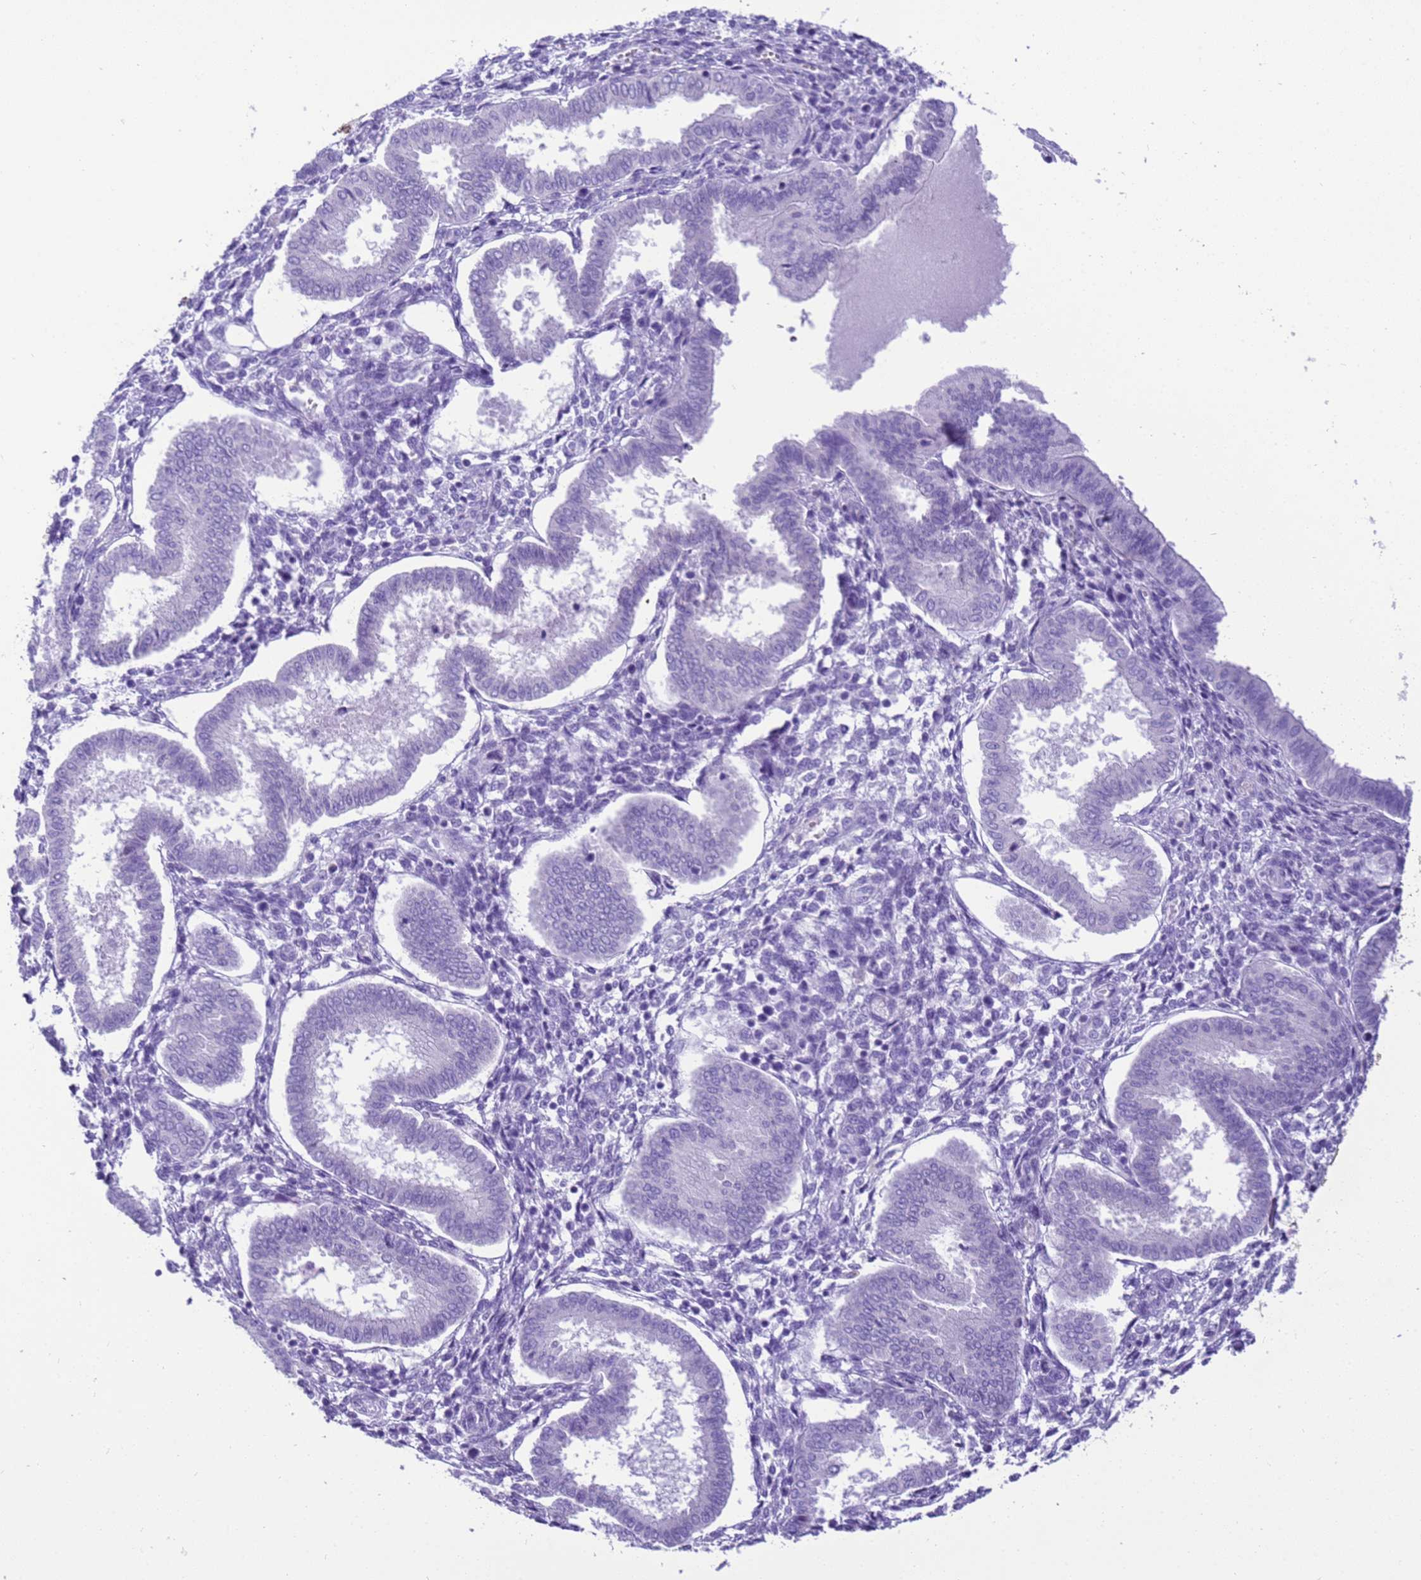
{"staining": {"intensity": "negative", "quantity": "none", "location": "none"}, "tissue": "endometrium", "cell_type": "Cells in endometrial stroma", "image_type": "normal", "snomed": [{"axis": "morphology", "description": "Normal tissue, NOS"}, {"axis": "topography", "description": "Endometrium"}], "caption": "Endometrium stained for a protein using IHC exhibits no staining cells in endometrial stroma.", "gene": "STATH", "patient": {"sex": "female", "age": 24}}